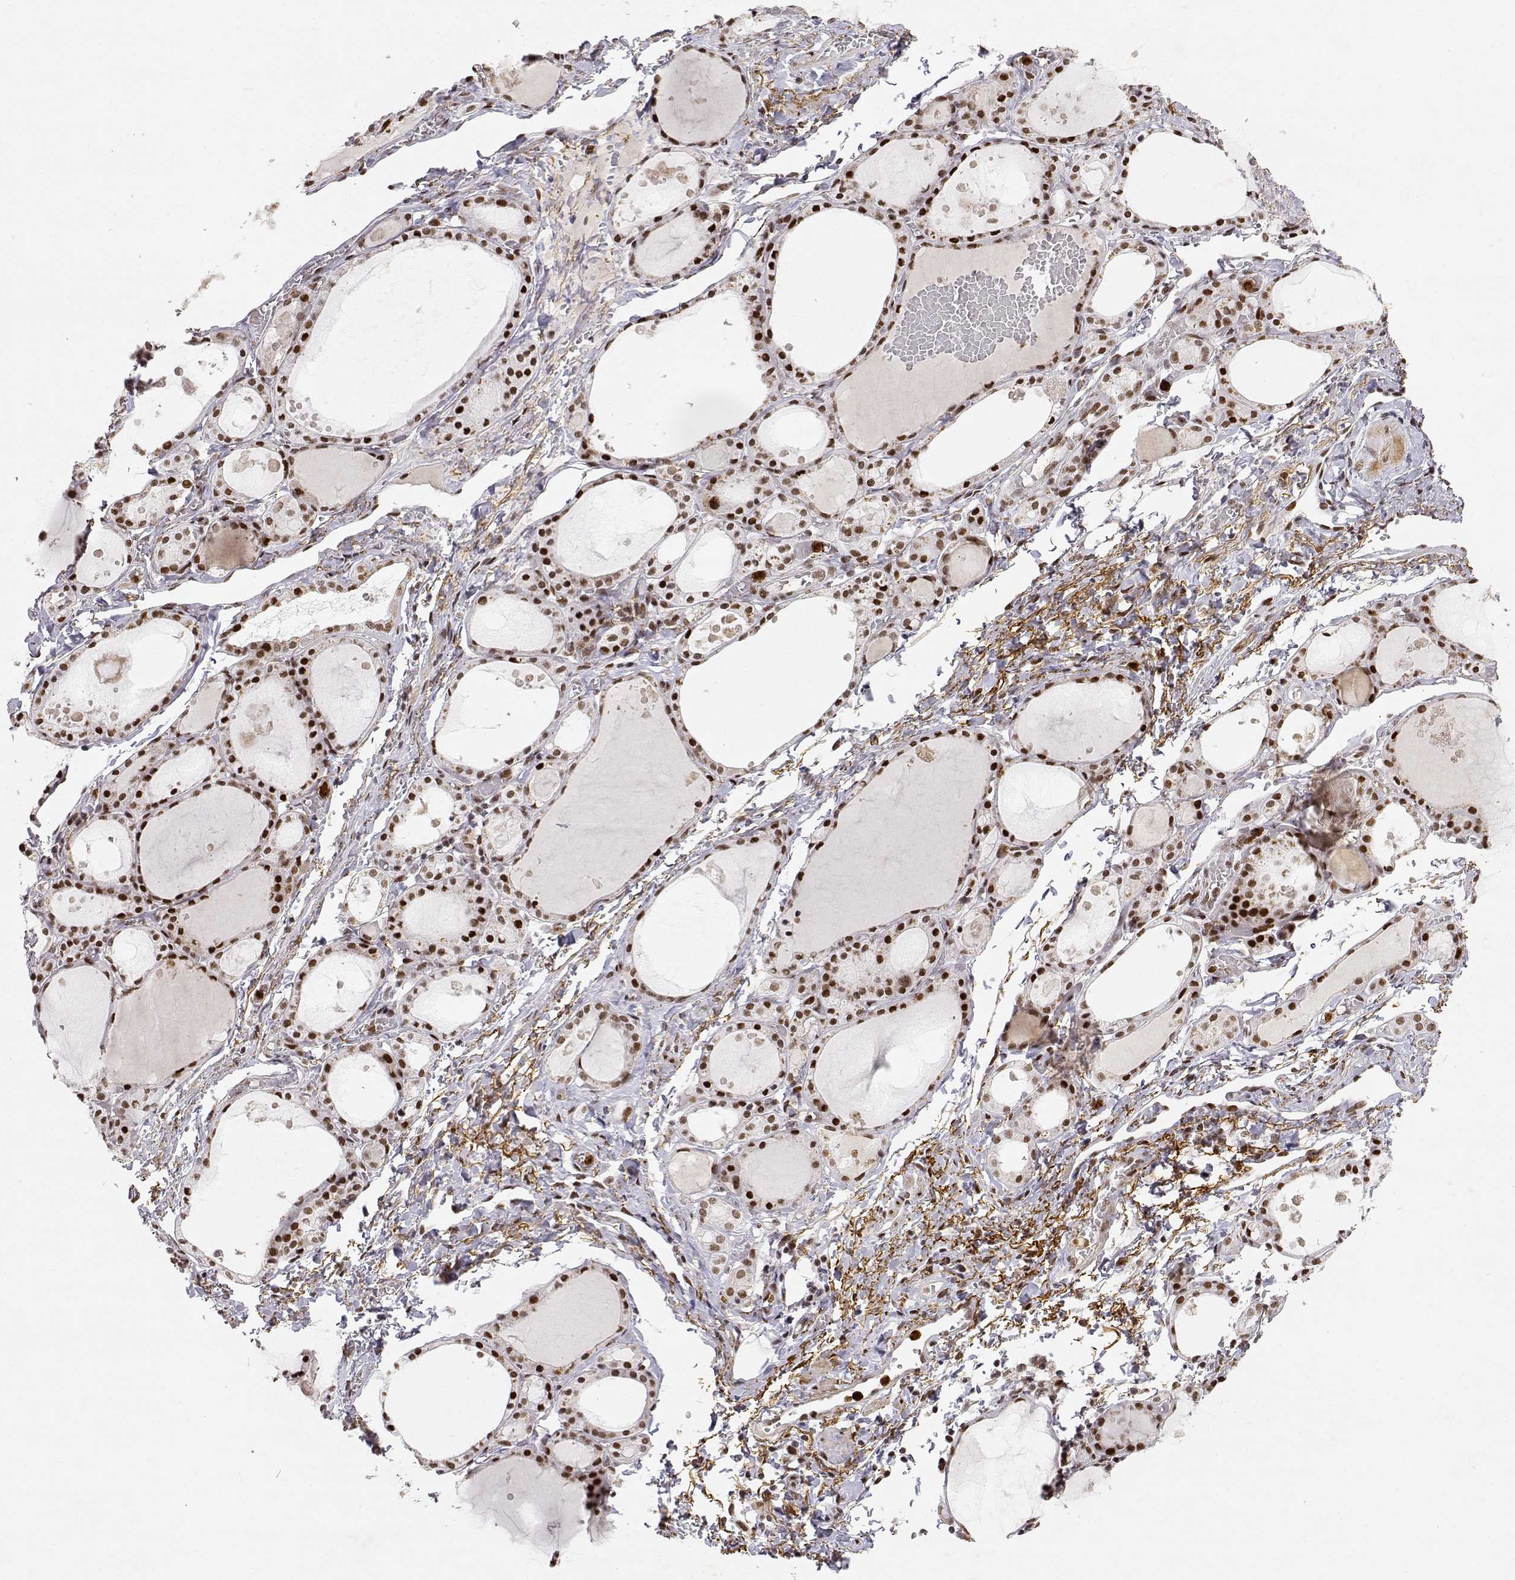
{"staining": {"intensity": "strong", "quantity": ">75%", "location": "nuclear"}, "tissue": "thyroid gland", "cell_type": "Glandular cells", "image_type": "normal", "snomed": [{"axis": "morphology", "description": "Normal tissue, NOS"}, {"axis": "topography", "description": "Thyroid gland"}], "caption": "Immunohistochemical staining of unremarkable human thyroid gland demonstrates >75% levels of strong nuclear protein expression in about >75% of glandular cells.", "gene": "RSF1", "patient": {"sex": "male", "age": 68}}